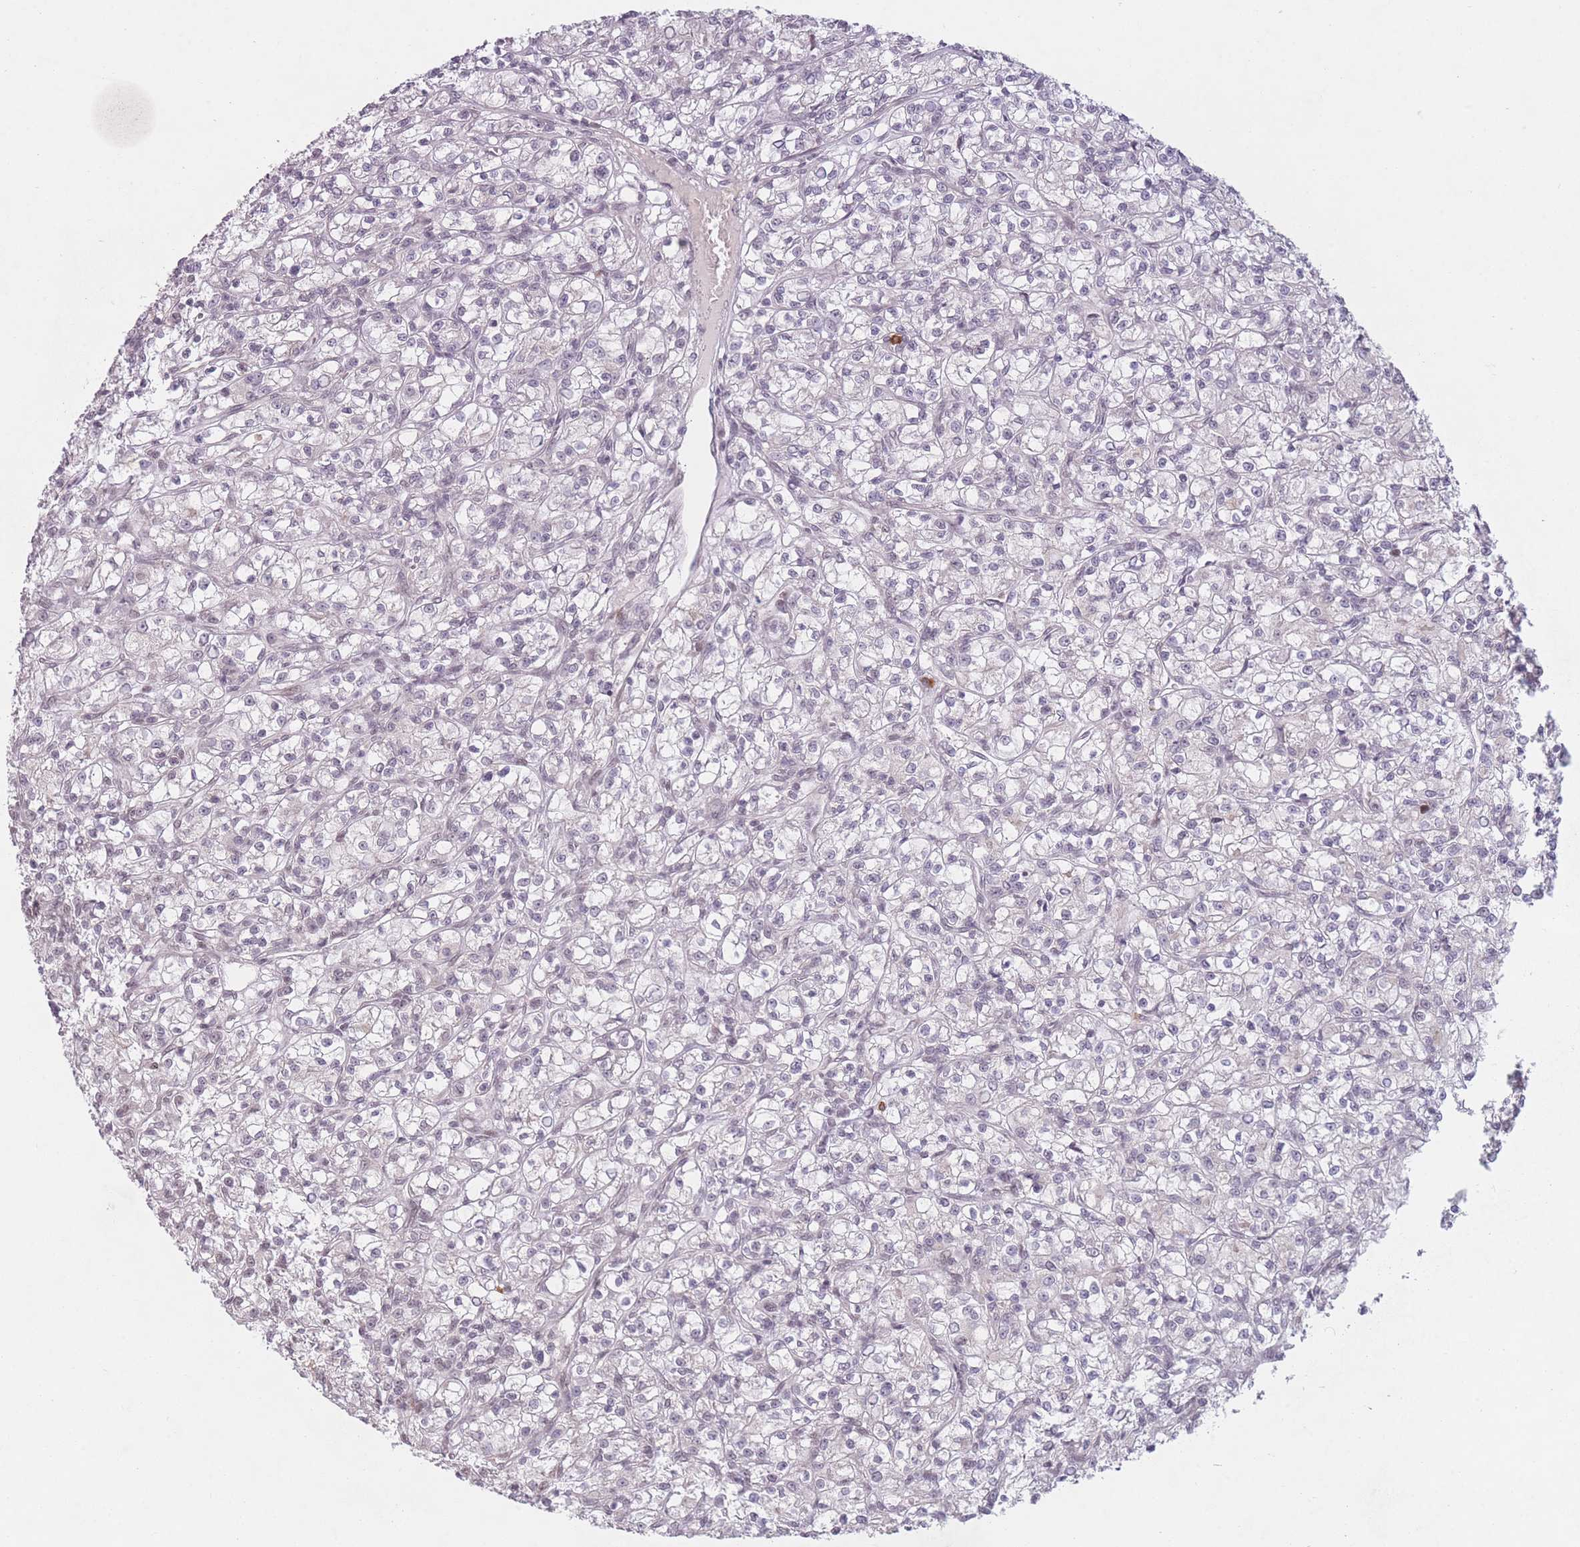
{"staining": {"intensity": "negative", "quantity": "none", "location": "none"}, "tissue": "renal cancer", "cell_type": "Tumor cells", "image_type": "cancer", "snomed": [{"axis": "morphology", "description": "Adenocarcinoma, NOS"}, {"axis": "topography", "description": "Kidney"}], "caption": "An IHC histopathology image of adenocarcinoma (renal) is shown. There is no staining in tumor cells of adenocarcinoma (renal). The staining is performed using DAB (3,3'-diaminobenzidine) brown chromogen with nuclei counter-stained in using hematoxylin.", "gene": "SUPT6H", "patient": {"sex": "female", "age": 59}}